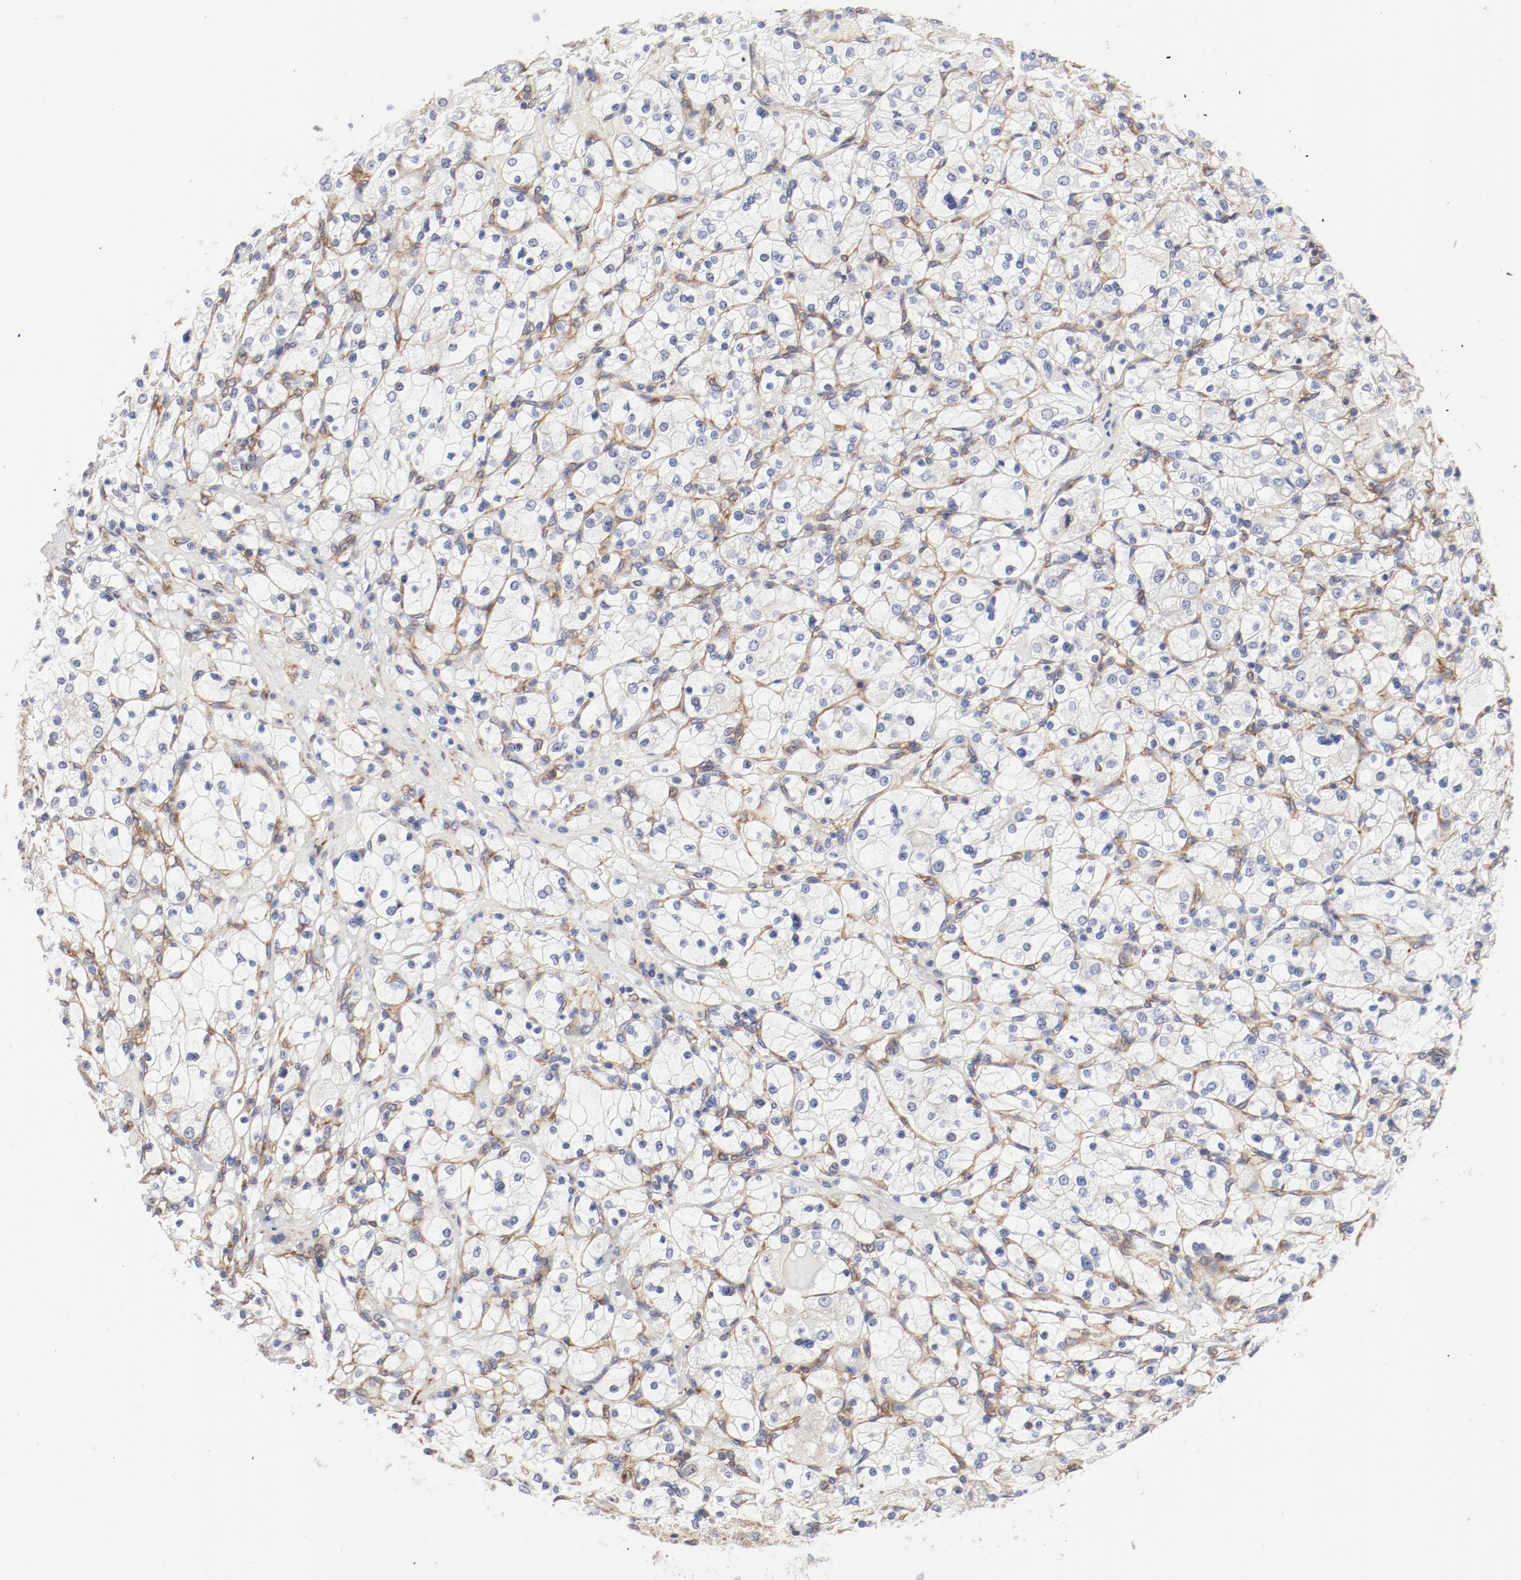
{"staining": {"intensity": "negative", "quantity": "none", "location": "none"}, "tissue": "renal cancer", "cell_type": "Tumor cells", "image_type": "cancer", "snomed": [{"axis": "morphology", "description": "Adenocarcinoma, NOS"}, {"axis": "topography", "description": "Kidney"}], "caption": "Immunohistochemistry of human renal cancer (adenocarcinoma) demonstrates no expression in tumor cells.", "gene": "AP2A1", "patient": {"sex": "female", "age": 83}}